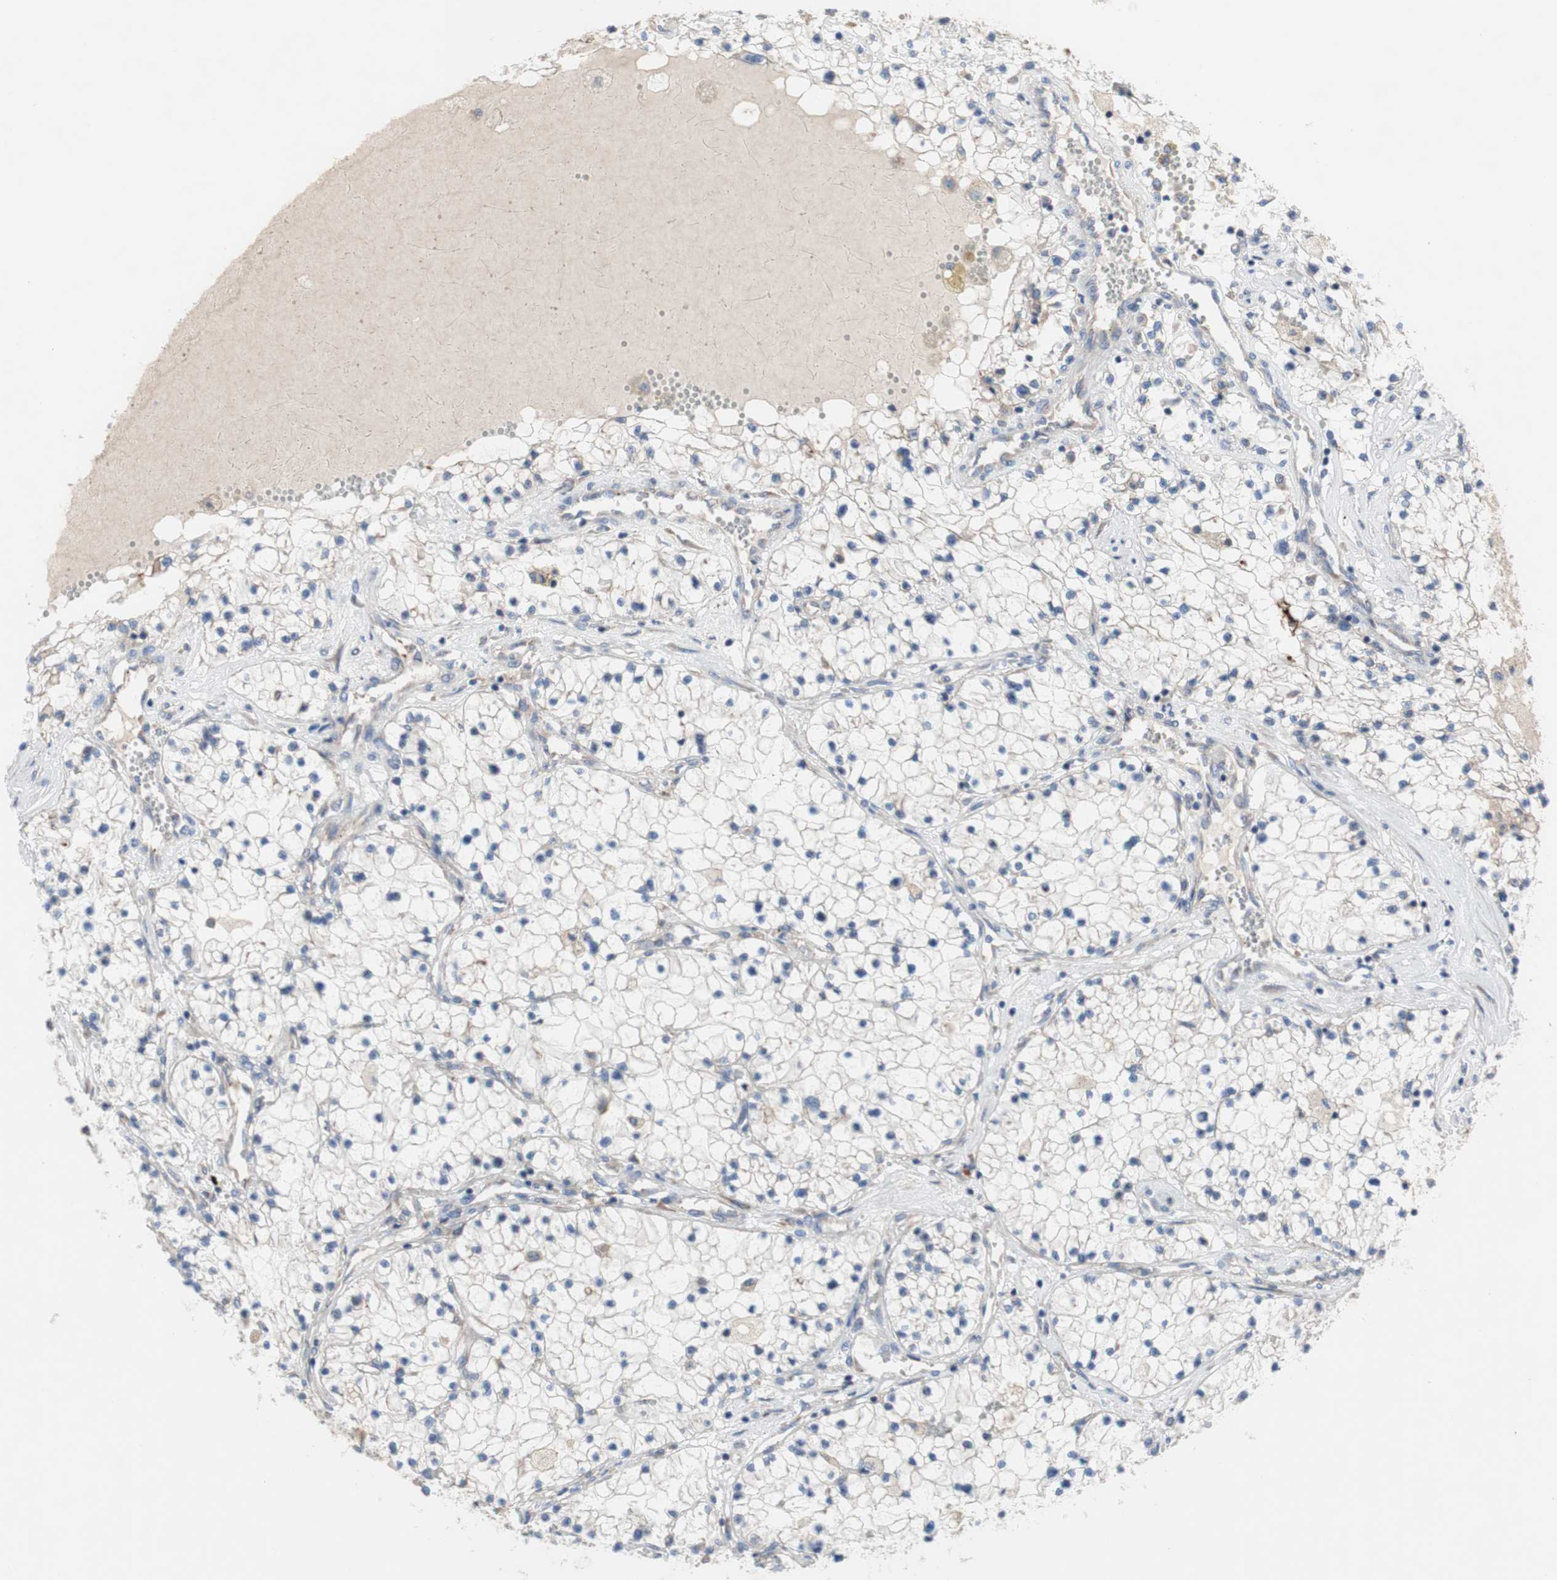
{"staining": {"intensity": "negative", "quantity": "none", "location": "none"}, "tissue": "renal cancer", "cell_type": "Tumor cells", "image_type": "cancer", "snomed": [{"axis": "morphology", "description": "Adenocarcinoma, NOS"}, {"axis": "topography", "description": "Kidney"}], "caption": "Immunohistochemistry of renal adenocarcinoma shows no expression in tumor cells.", "gene": "TTC14", "patient": {"sex": "male", "age": 68}}